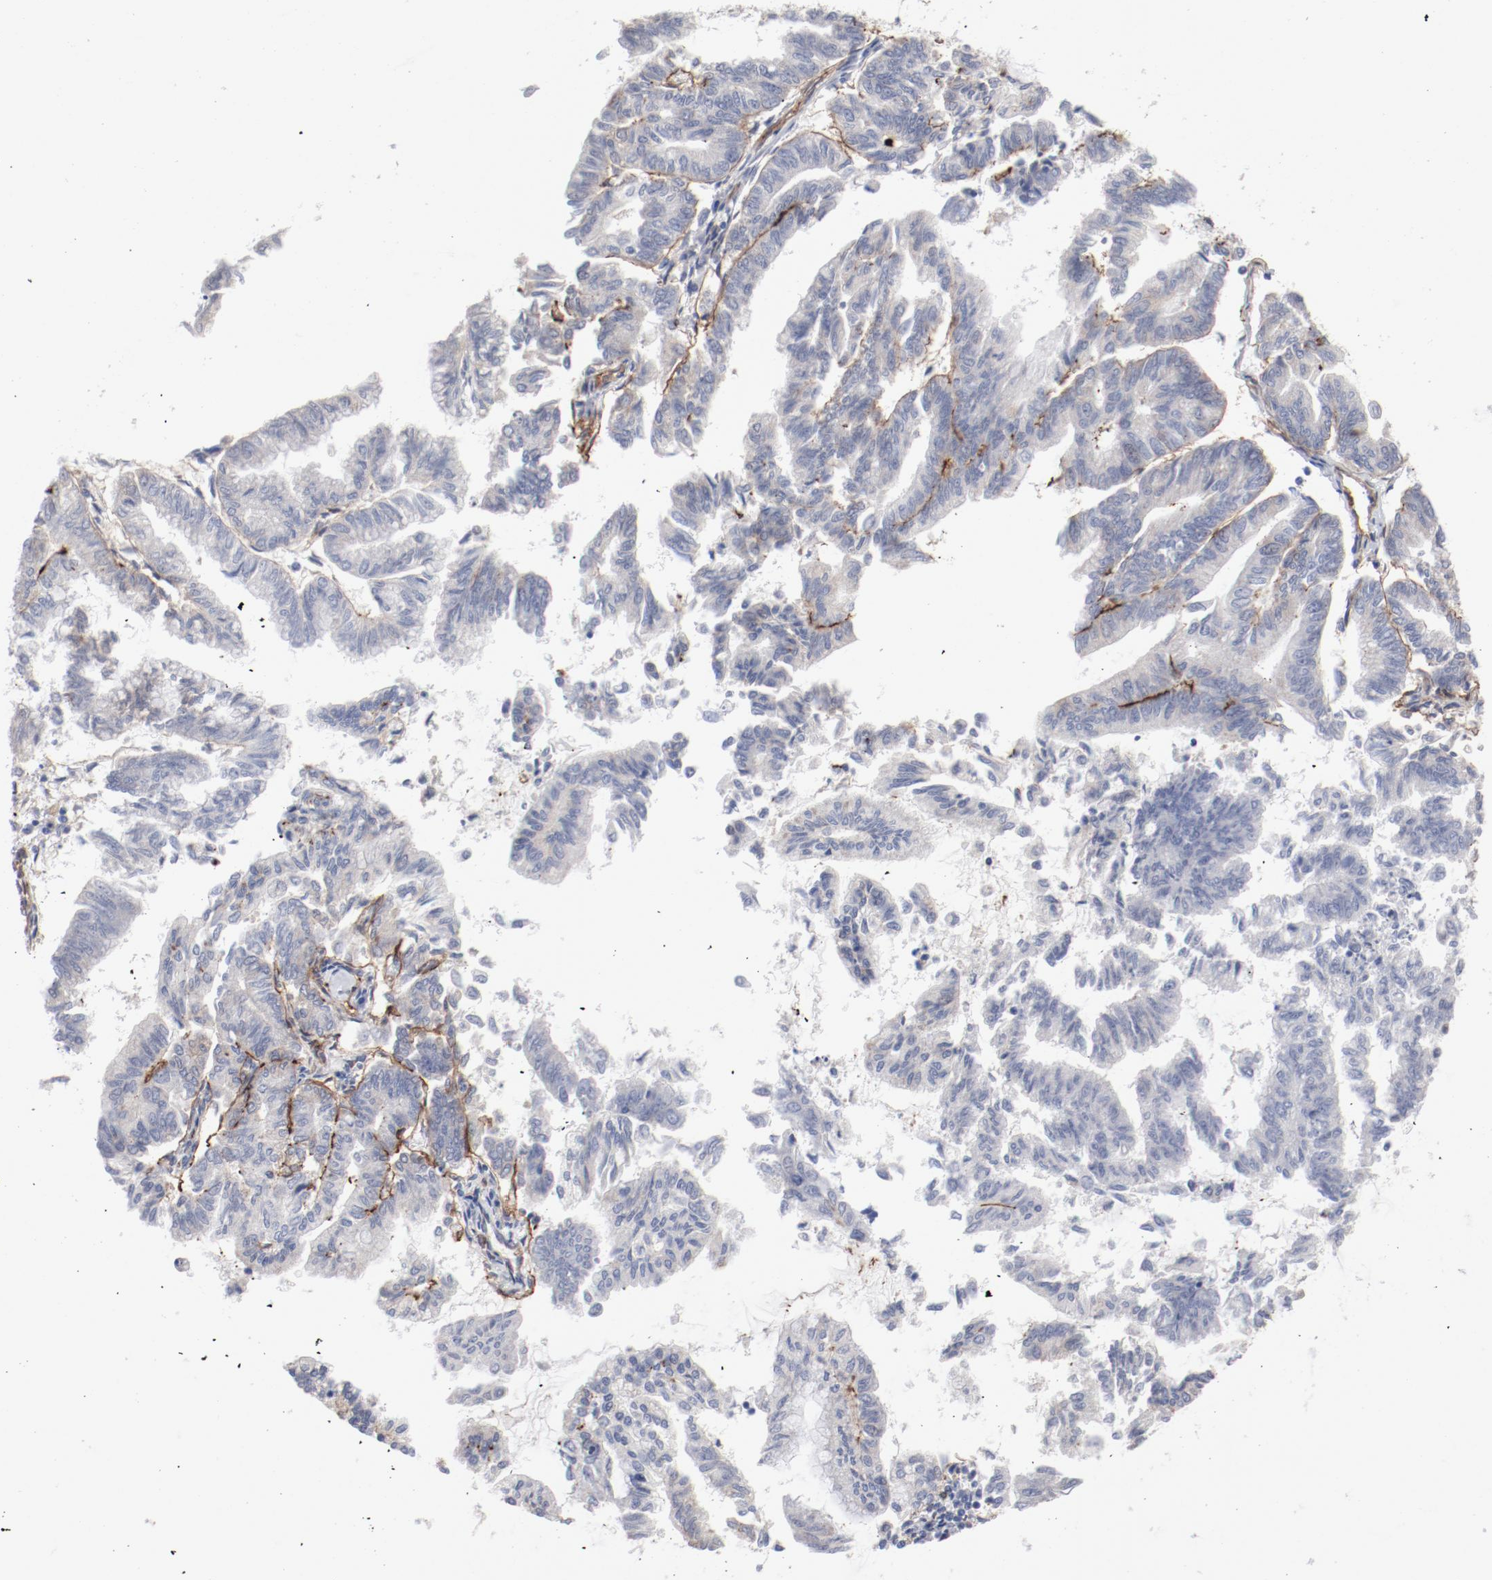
{"staining": {"intensity": "negative", "quantity": "none", "location": "none"}, "tissue": "endometrial cancer", "cell_type": "Tumor cells", "image_type": "cancer", "snomed": [{"axis": "morphology", "description": "Adenocarcinoma, NOS"}, {"axis": "topography", "description": "Endometrium"}], "caption": "Immunohistochemistry (IHC) micrograph of neoplastic tissue: endometrial cancer (adenocarcinoma) stained with DAB (3,3'-diaminobenzidine) exhibits no significant protein positivity in tumor cells.", "gene": "MAGED4", "patient": {"sex": "female", "age": 79}}